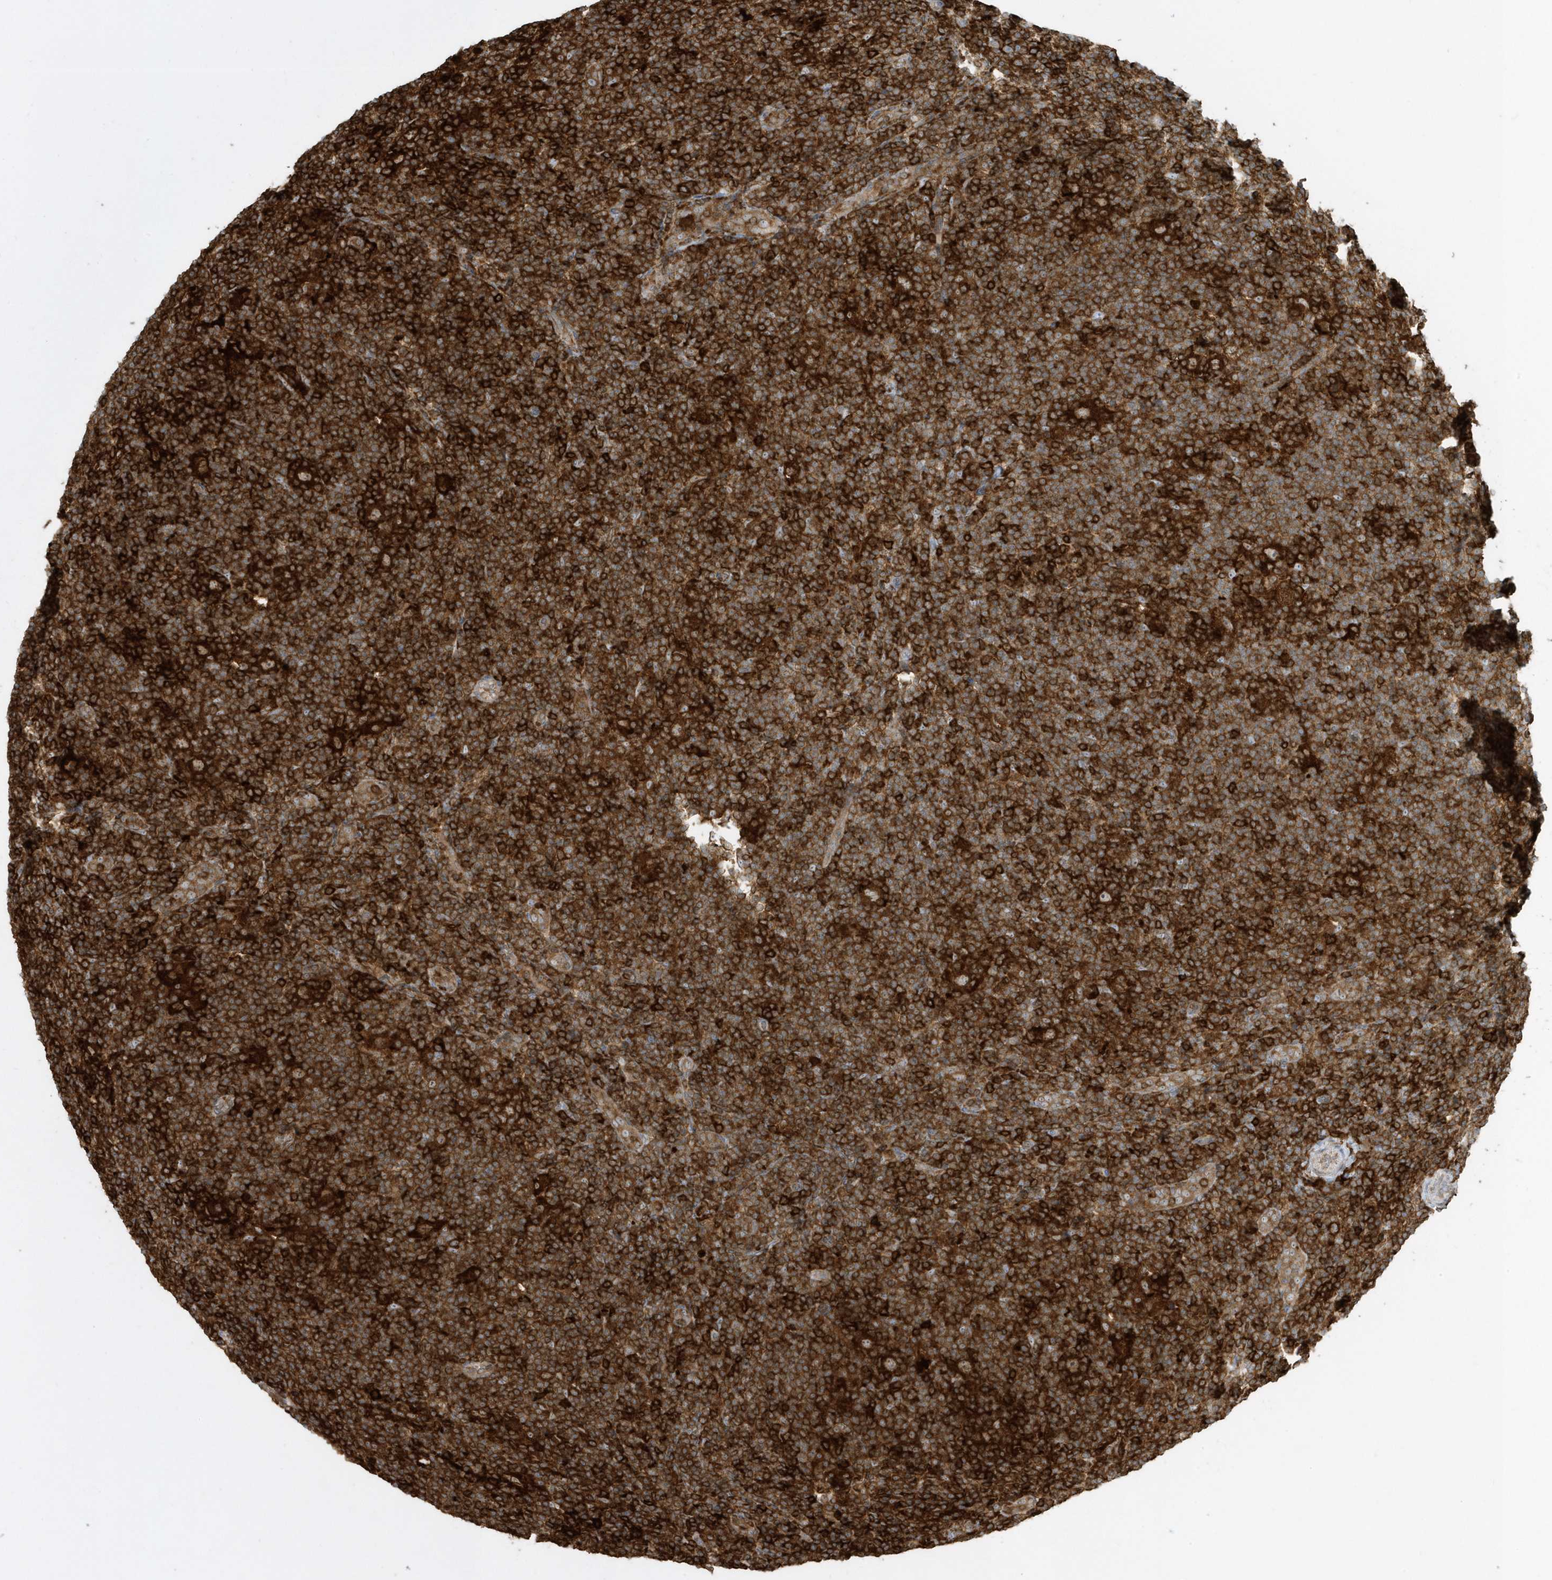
{"staining": {"intensity": "strong", "quantity": ">75%", "location": "cytoplasmic/membranous"}, "tissue": "lymphoma", "cell_type": "Tumor cells", "image_type": "cancer", "snomed": [{"axis": "morphology", "description": "Hodgkin's disease, NOS"}, {"axis": "topography", "description": "Lymph node"}], "caption": "Human lymphoma stained with a brown dye shows strong cytoplasmic/membranous positive positivity in about >75% of tumor cells.", "gene": "CLCN6", "patient": {"sex": "female", "age": 57}}